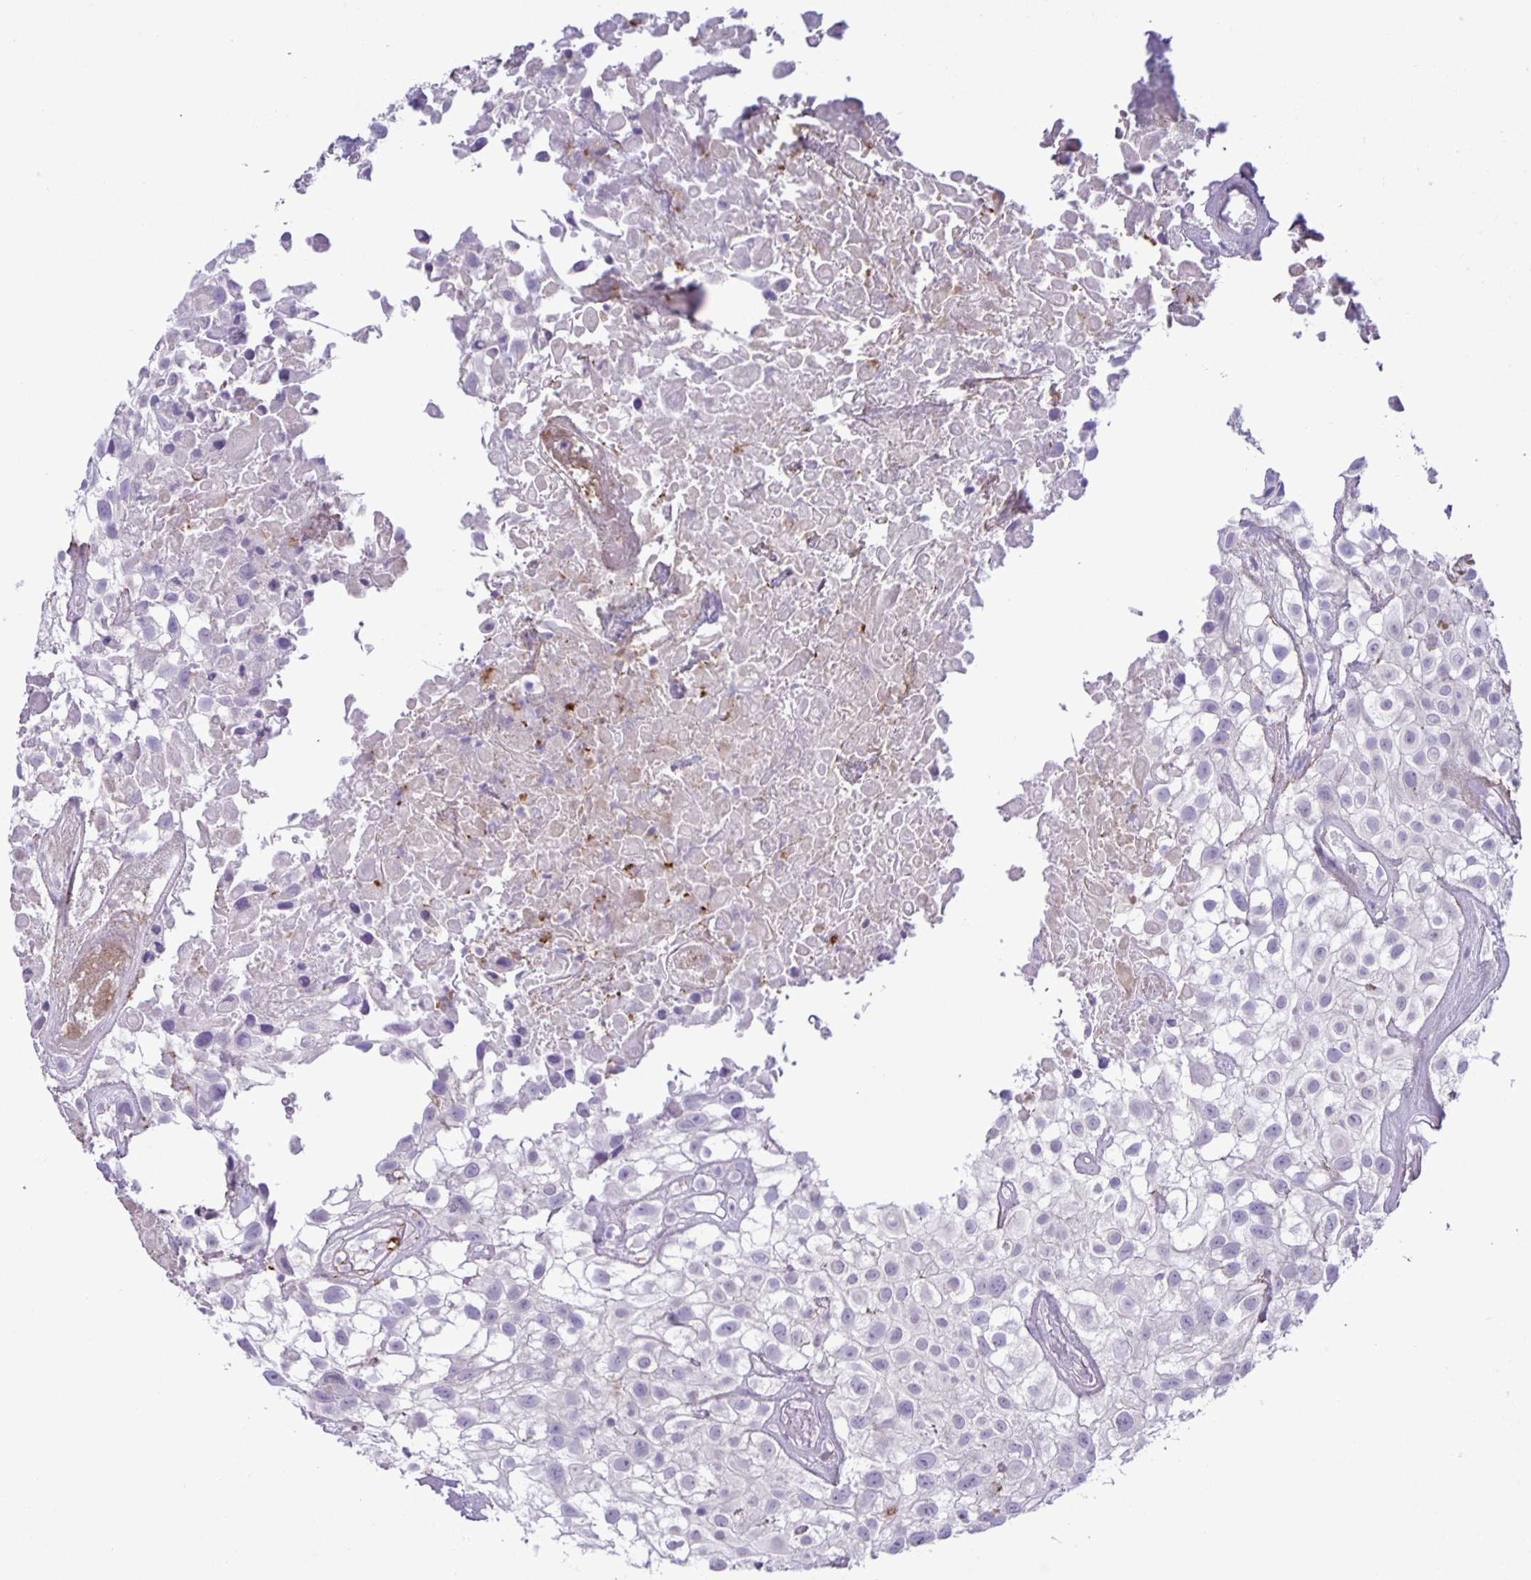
{"staining": {"intensity": "negative", "quantity": "none", "location": "none"}, "tissue": "urothelial cancer", "cell_type": "Tumor cells", "image_type": "cancer", "snomed": [{"axis": "morphology", "description": "Urothelial carcinoma, High grade"}, {"axis": "topography", "description": "Urinary bladder"}], "caption": "Immunohistochemical staining of human urothelial cancer displays no significant positivity in tumor cells.", "gene": "ADCK1", "patient": {"sex": "male", "age": 56}}